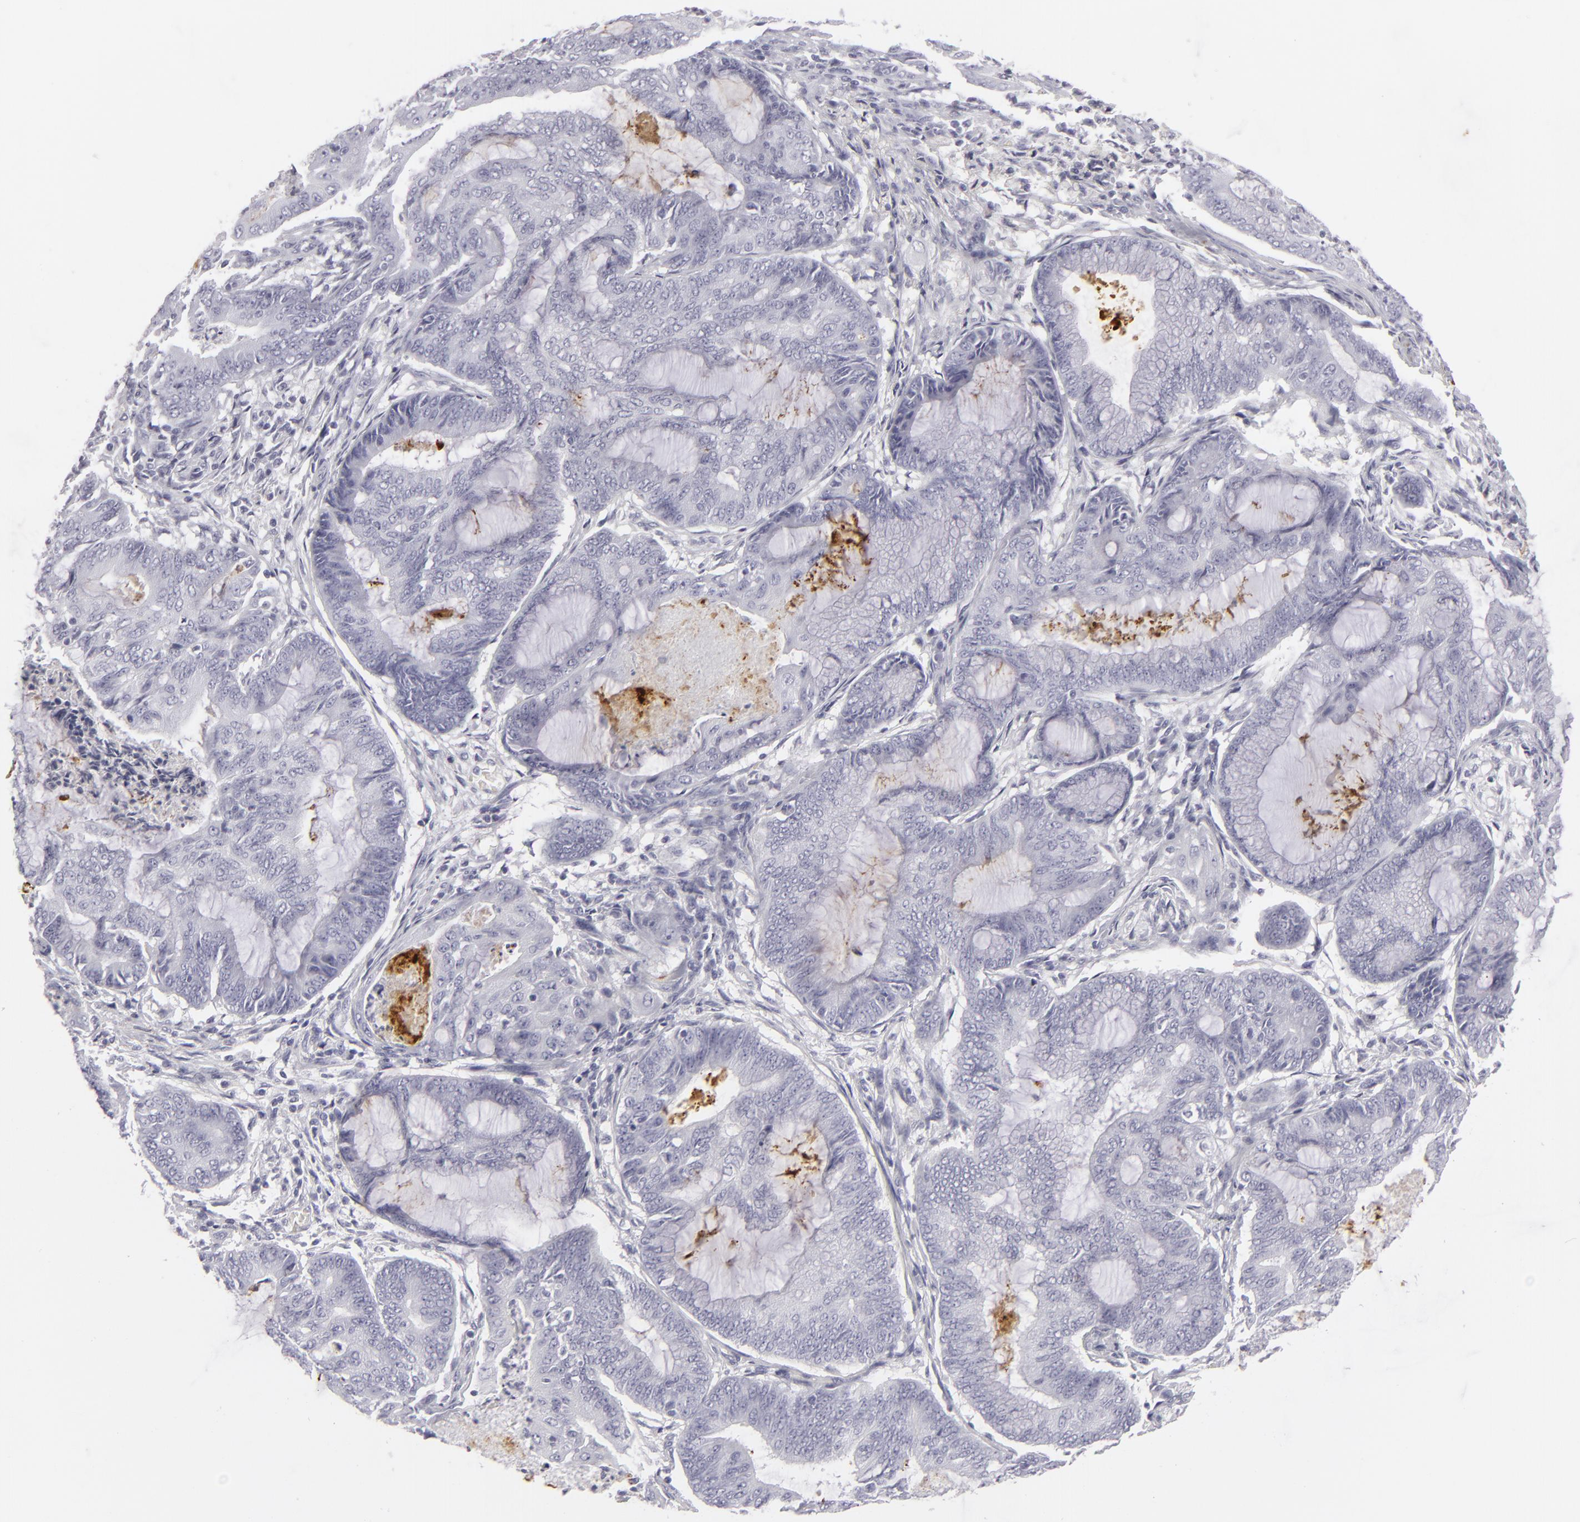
{"staining": {"intensity": "negative", "quantity": "none", "location": "none"}, "tissue": "endometrial cancer", "cell_type": "Tumor cells", "image_type": "cancer", "snomed": [{"axis": "morphology", "description": "Adenocarcinoma, NOS"}, {"axis": "topography", "description": "Endometrium"}], "caption": "An IHC histopathology image of endometrial cancer (adenocarcinoma) is shown. There is no staining in tumor cells of endometrial cancer (adenocarcinoma).", "gene": "C9", "patient": {"sex": "female", "age": 63}}